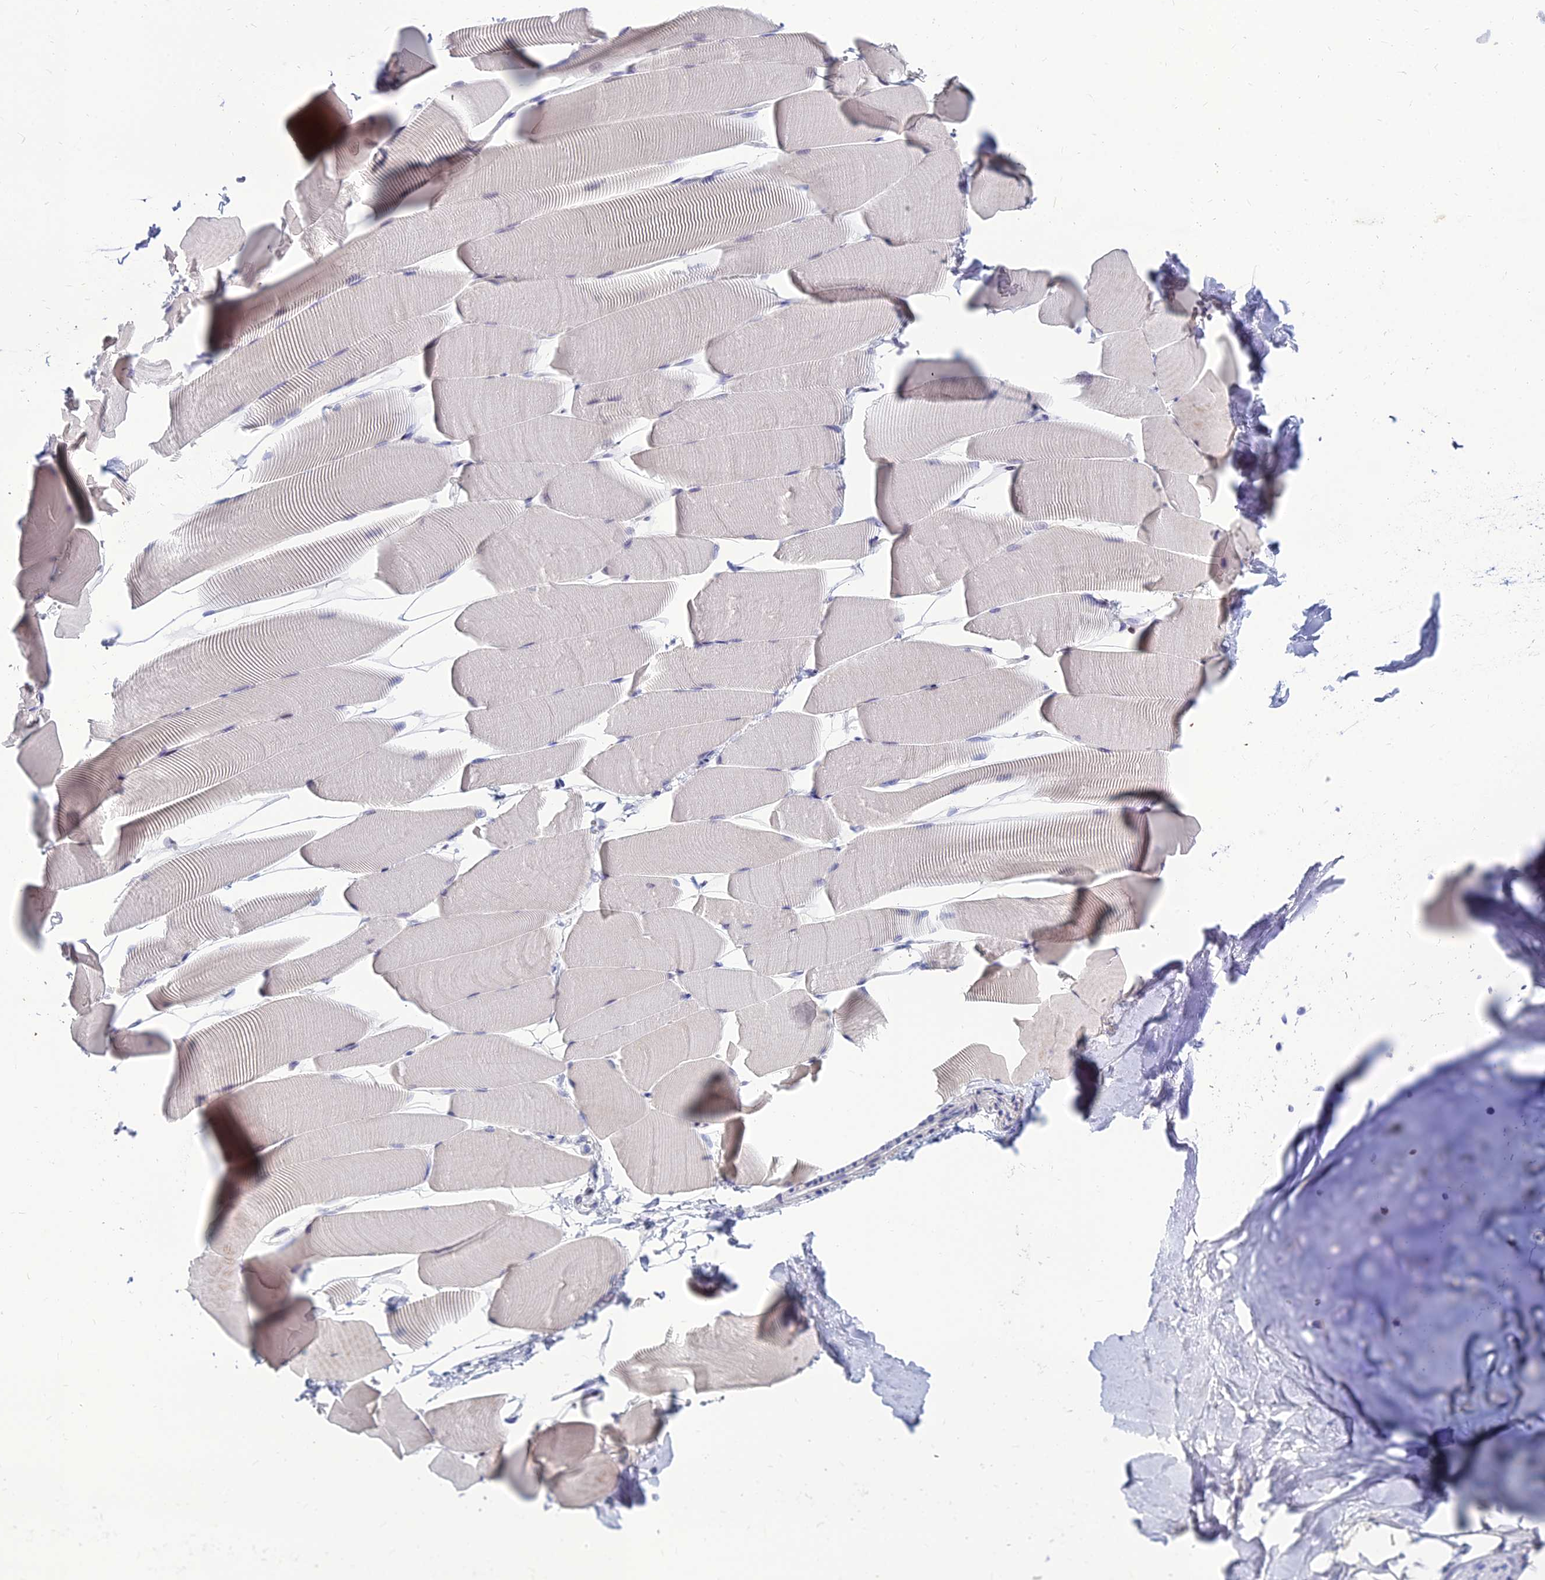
{"staining": {"intensity": "negative", "quantity": "none", "location": "none"}, "tissue": "skeletal muscle", "cell_type": "Myocytes", "image_type": "normal", "snomed": [{"axis": "morphology", "description": "Normal tissue, NOS"}, {"axis": "topography", "description": "Skeletal muscle"}], "caption": "This is a micrograph of immunohistochemistry staining of benign skeletal muscle, which shows no staining in myocytes.", "gene": "GOLGA6A", "patient": {"sex": "male", "age": 25}}